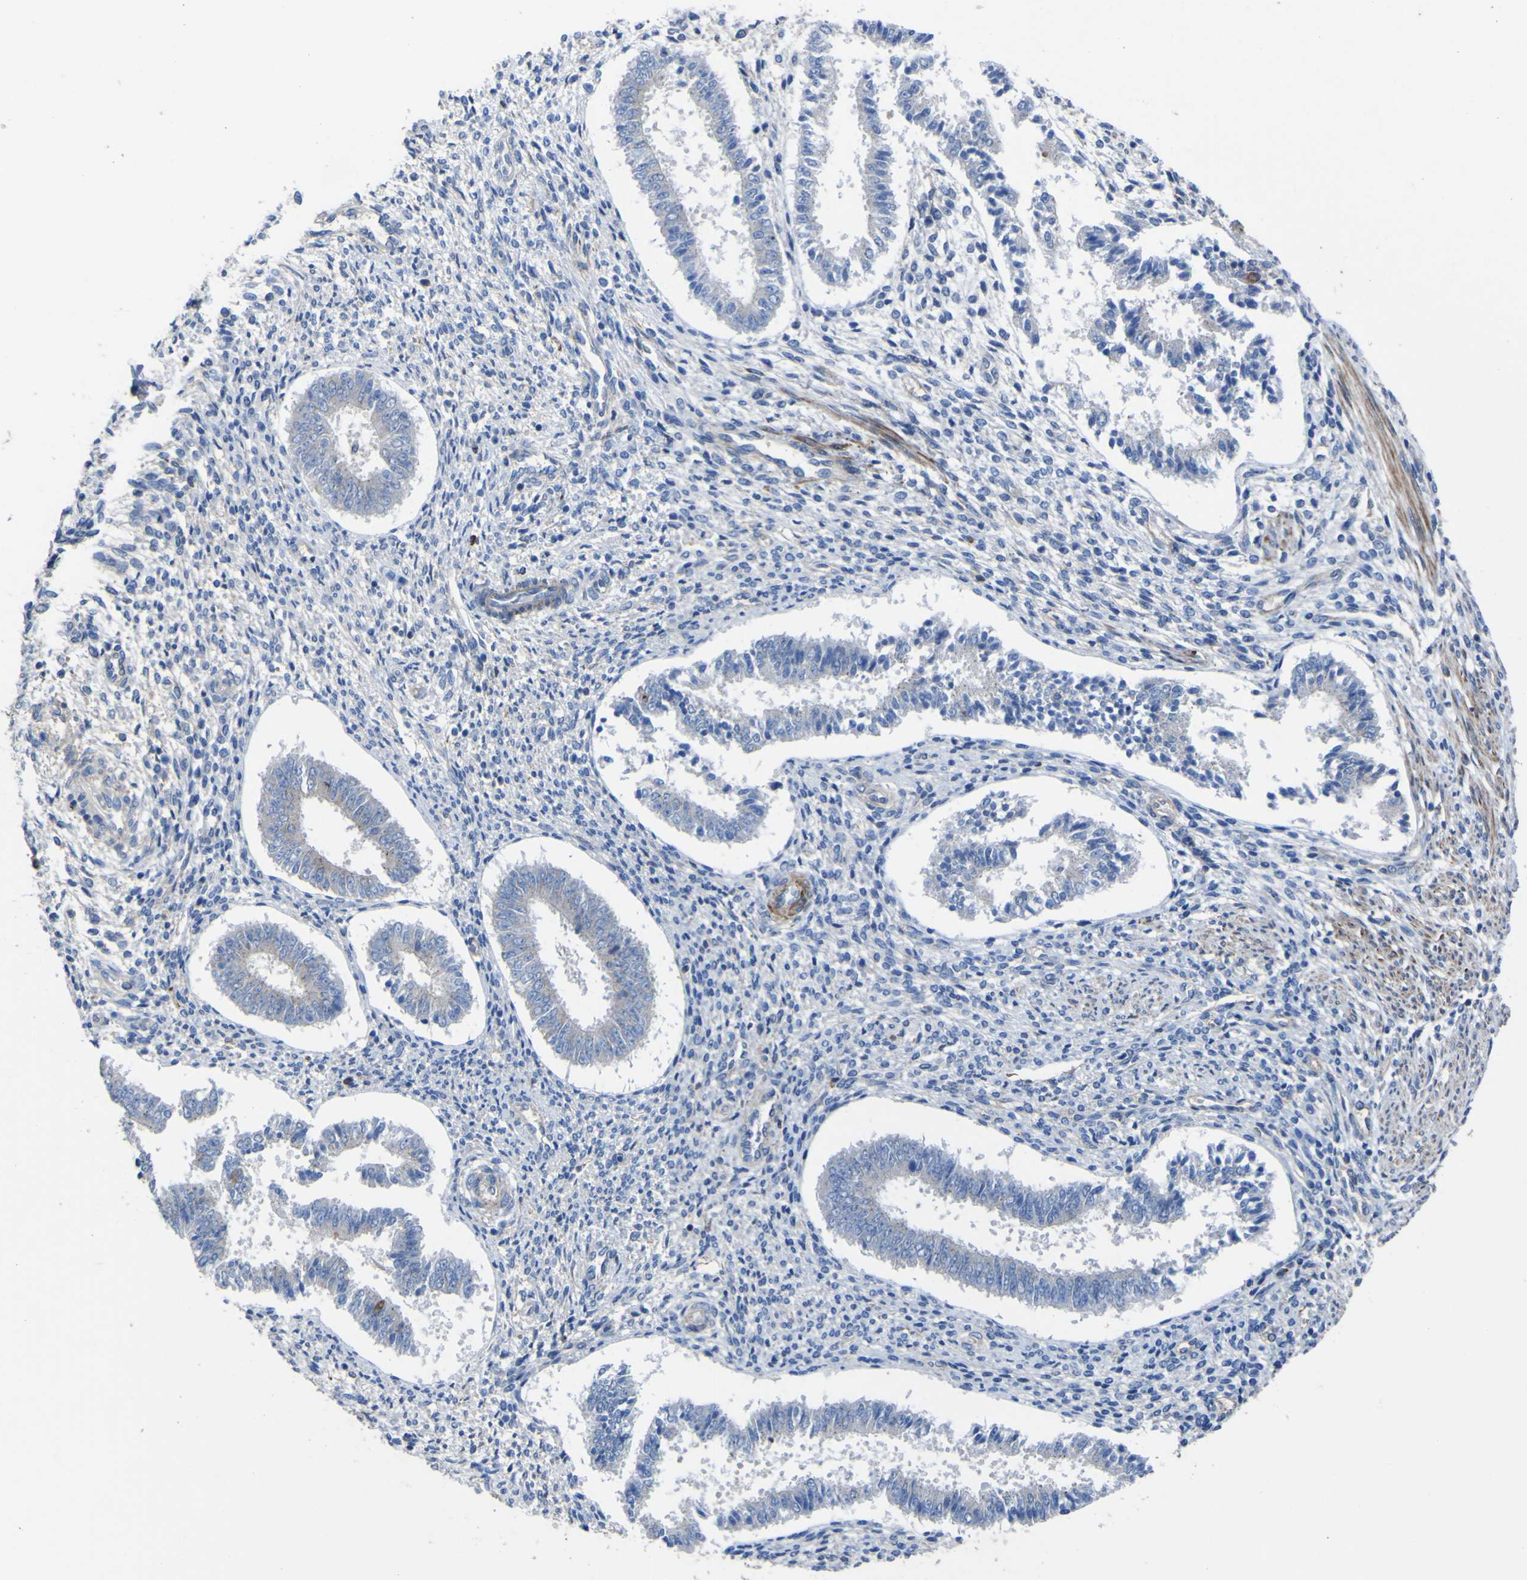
{"staining": {"intensity": "negative", "quantity": "none", "location": "none"}, "tissue": "endometrium", "cell_type": "Cells in endometrial stroma", "image_type": "normal", "snomed": [{"axis": "morphology", "description": "Normal tissue, NOS"}, {"axis": "topography", "description": "Endometrium"}], "caption": "This is an IHC micrograph of benign human endometrium. There is no expression in cells in endometrial stroma.", "gene": "AGO4", "patient": {"sex": "female", "age": 35}}